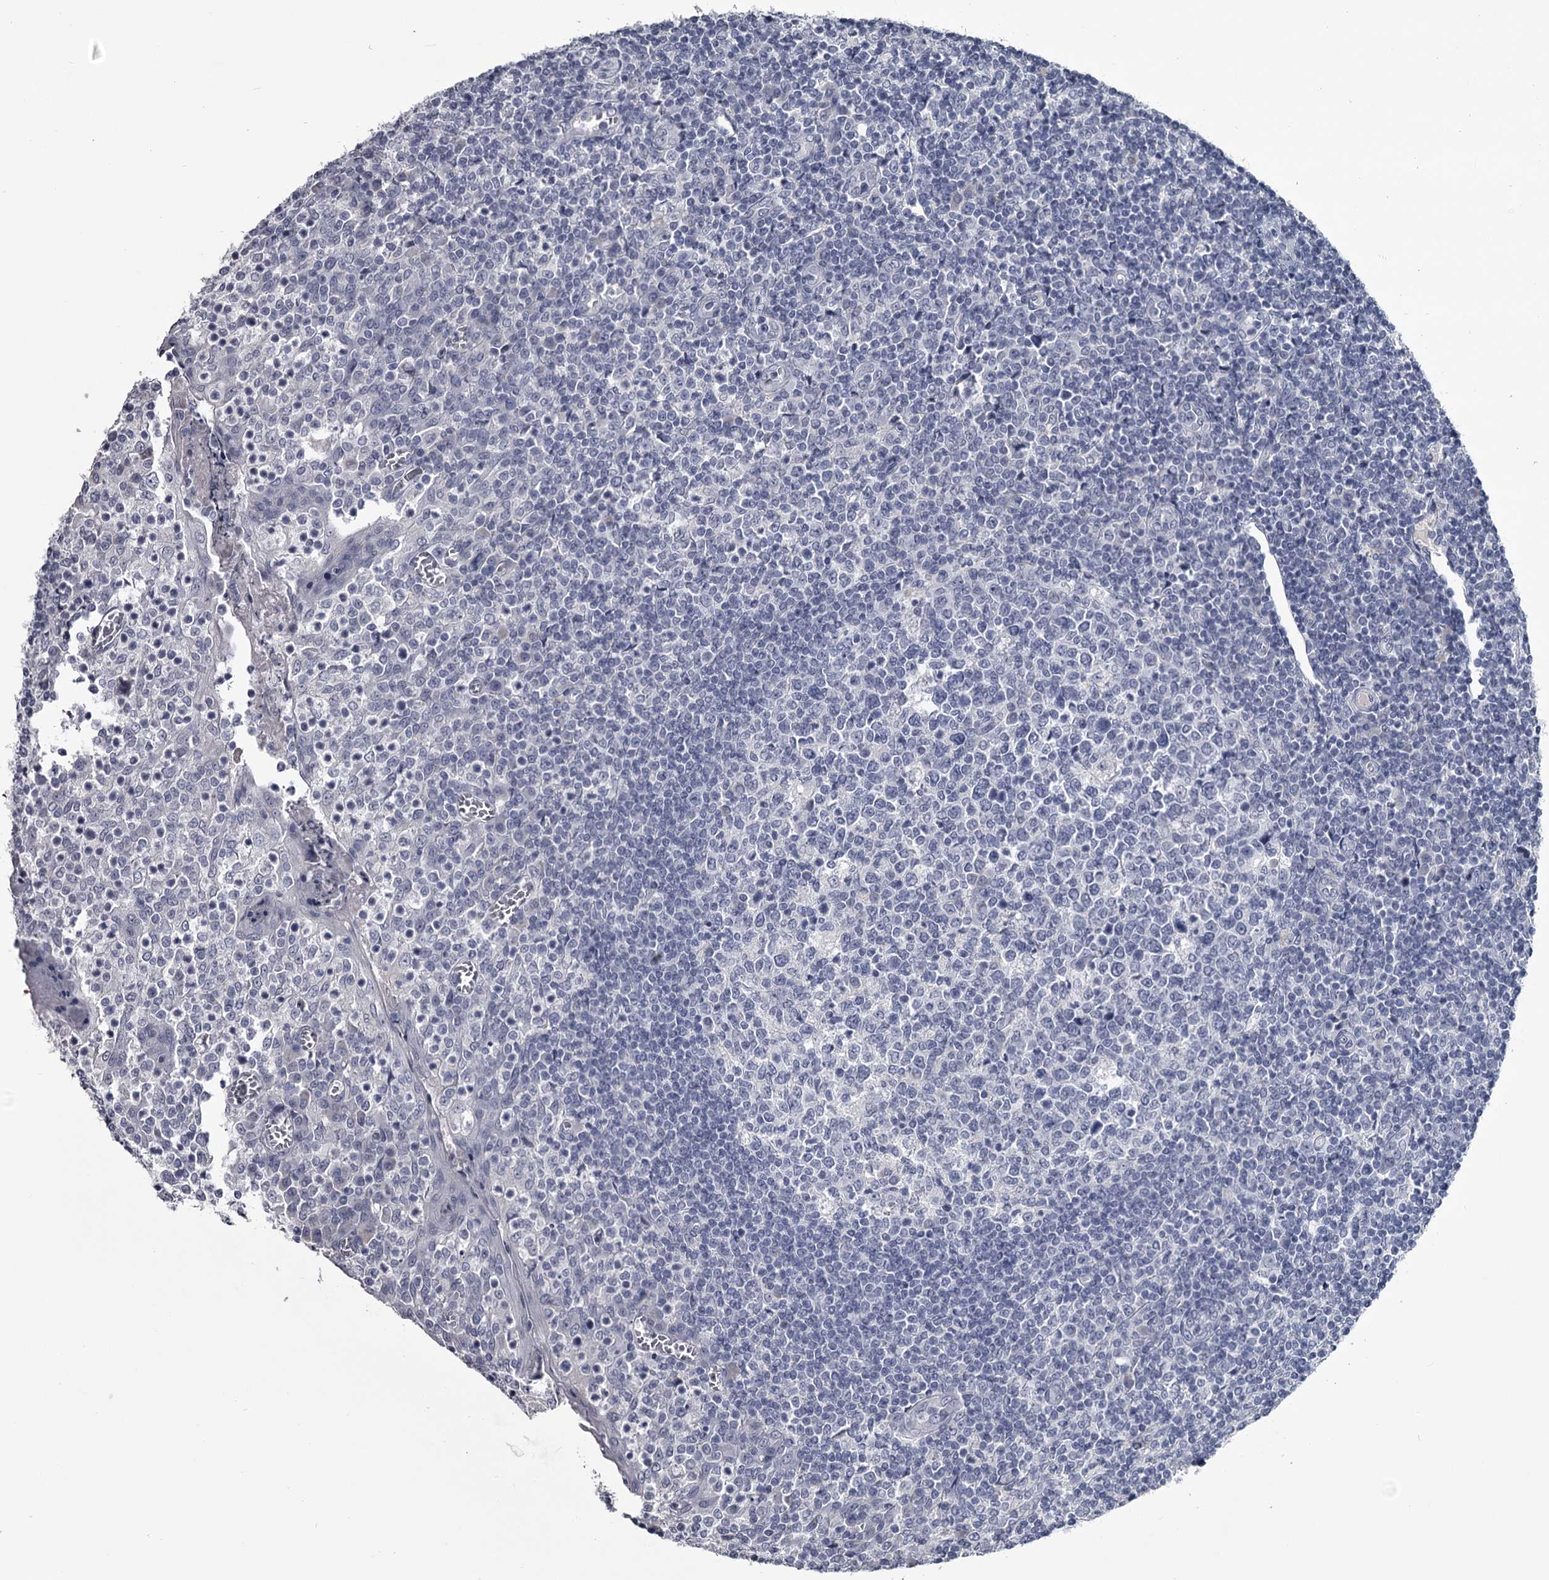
{"staining": {"intensity": "negative", "quantity": "none", "location": "none"}, "tissue": "tonsil", "cell_type": "Germinal center cells", "image_type": "normal", "snomed": [{"axis": "morphology", "description": "Normal tissue, NOS"}, {"axis": "topography", "description": "Tonsil"}], "caption": "IHC histopathology image of benign human tonsil stained for a protein (brown), which demonstrates no expression in germinal center cells.", "gene": "DAO", "patient": {"sex": "female", "age": 19}}